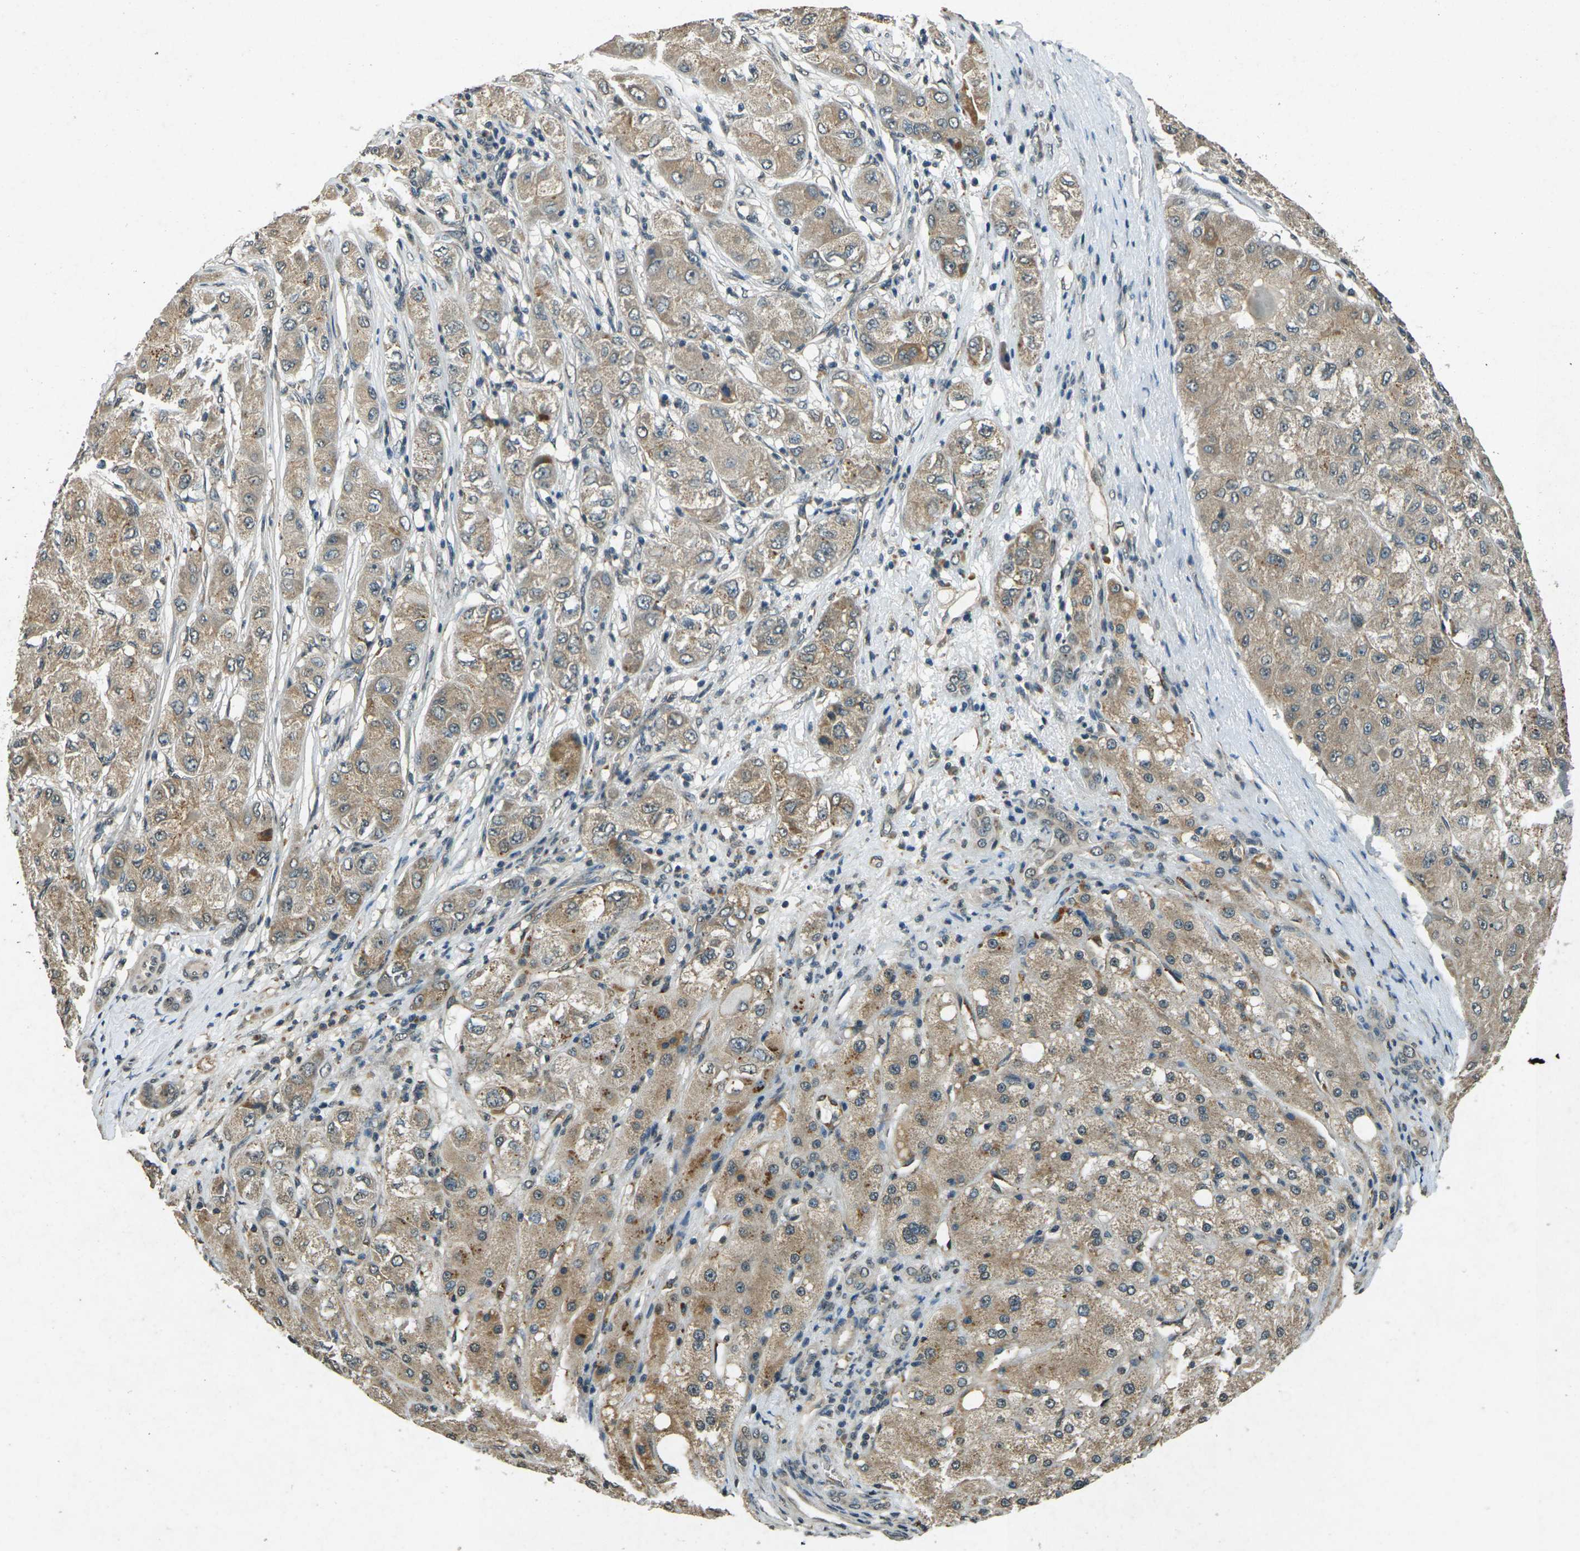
{"staining": {"intensity": "weak", "quantity": ">75%", "location": "cytoplasmic/membranous"}, "tissue": "liver cancer", "cell_type": "Tumor cells", "image_type": "cancer", "snomed": [{"axis": "morphology", "description": "Carcinoma, Hepatocellular, NOS"}, {"axis": "topography", "description": "Liver"}], "caption": "Protein expression analysis of human hepatocellular carcinoma (liver) reveals weak cytoplasmic/membranous staining in approximately >75% of tumor cells.", "gene": "PDE2A", "patient": {"sex": "male", "age": 80}}